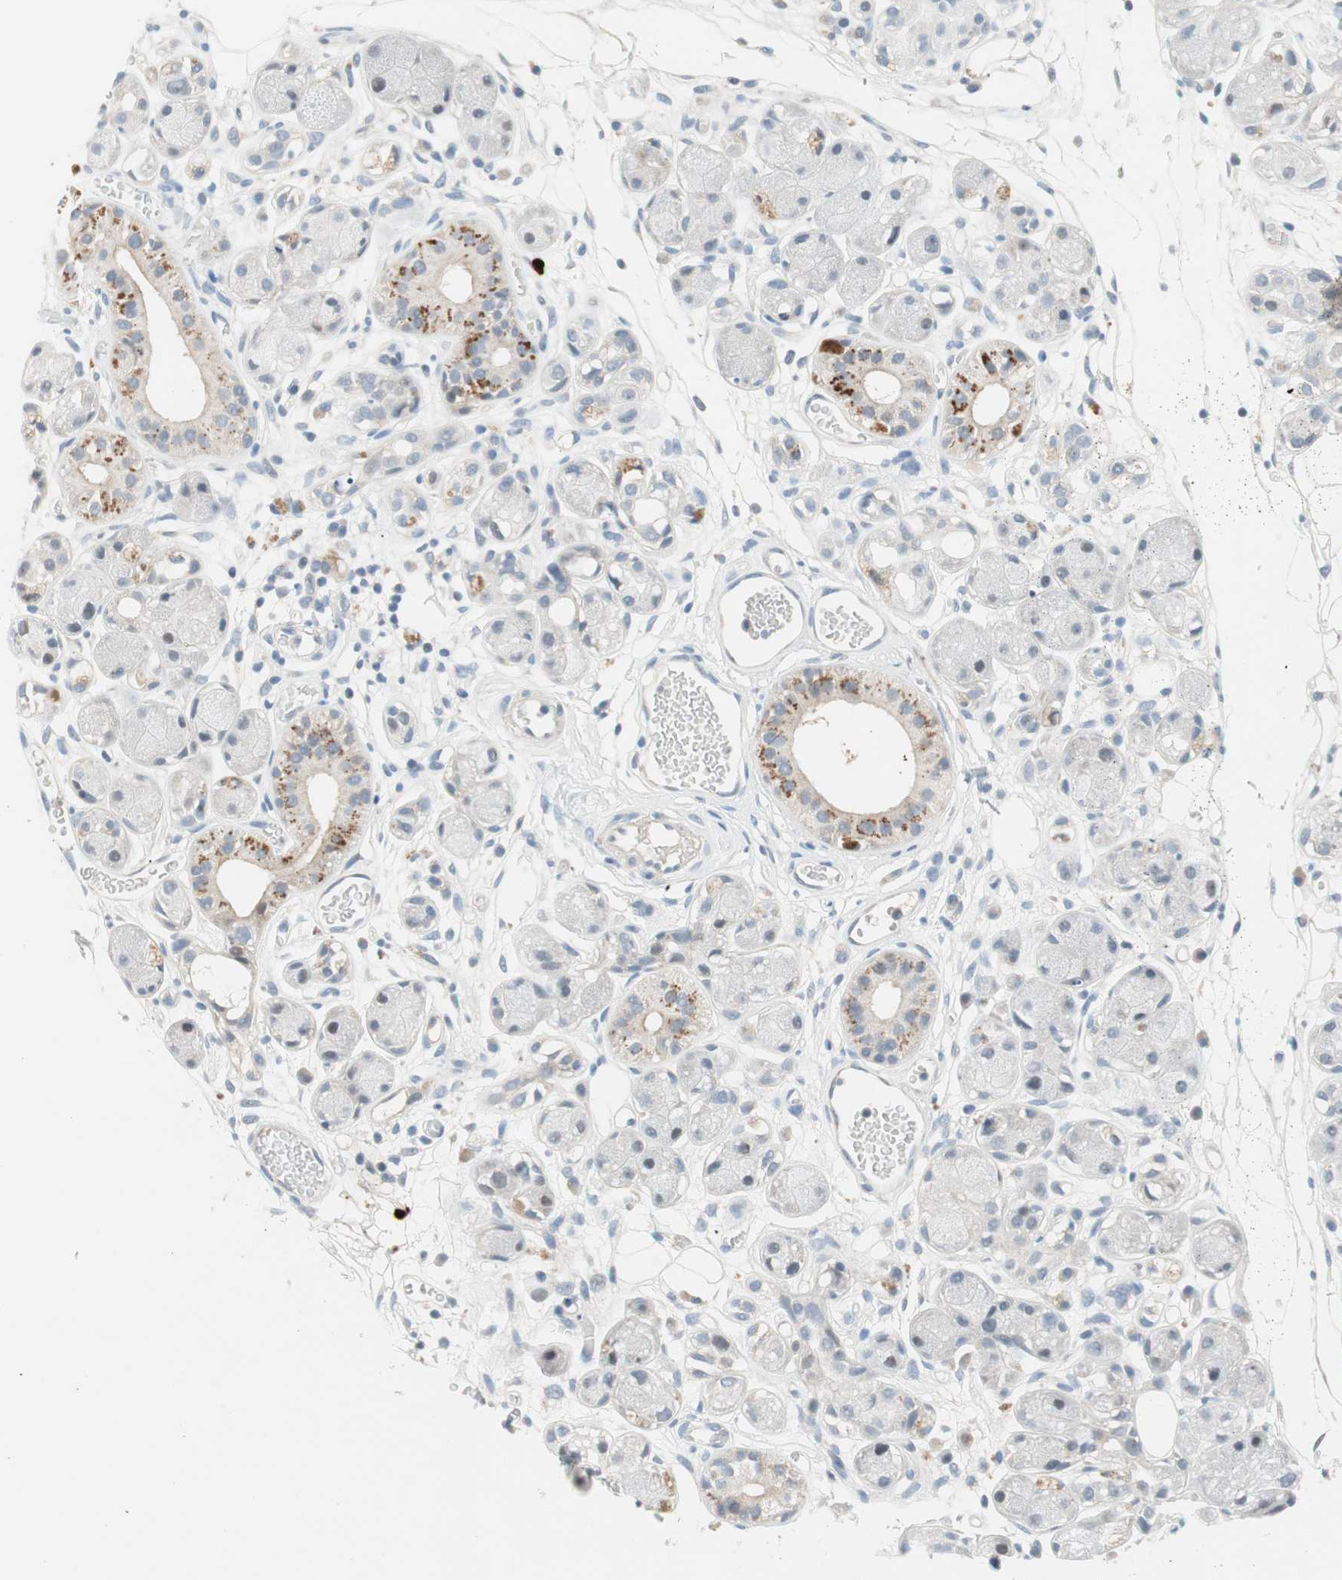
{"staining": {"intensity": "negative", "quantity": "none", "location": "none"}, "tissue": "adipose tissue", "cell_type": "Adipocytes", "image_type": "normal", "snomed": [{"axis": "morphology", "description": "Normal tissue, NOS"}, {"axis": "morphology", "description": "Inflammation, NOS"}, {"axis": "topography", "description": "Vascular tissue"}, {"axis": "topography", "description": "Salivary gland"}], "caption": "This is an immunohistochemistry photomicrograph of unremarkable adipose tissue. There is no positivity in adipocytes.", "gene": "PDZK1", "patient": {"sex": "female", "age": 75}}